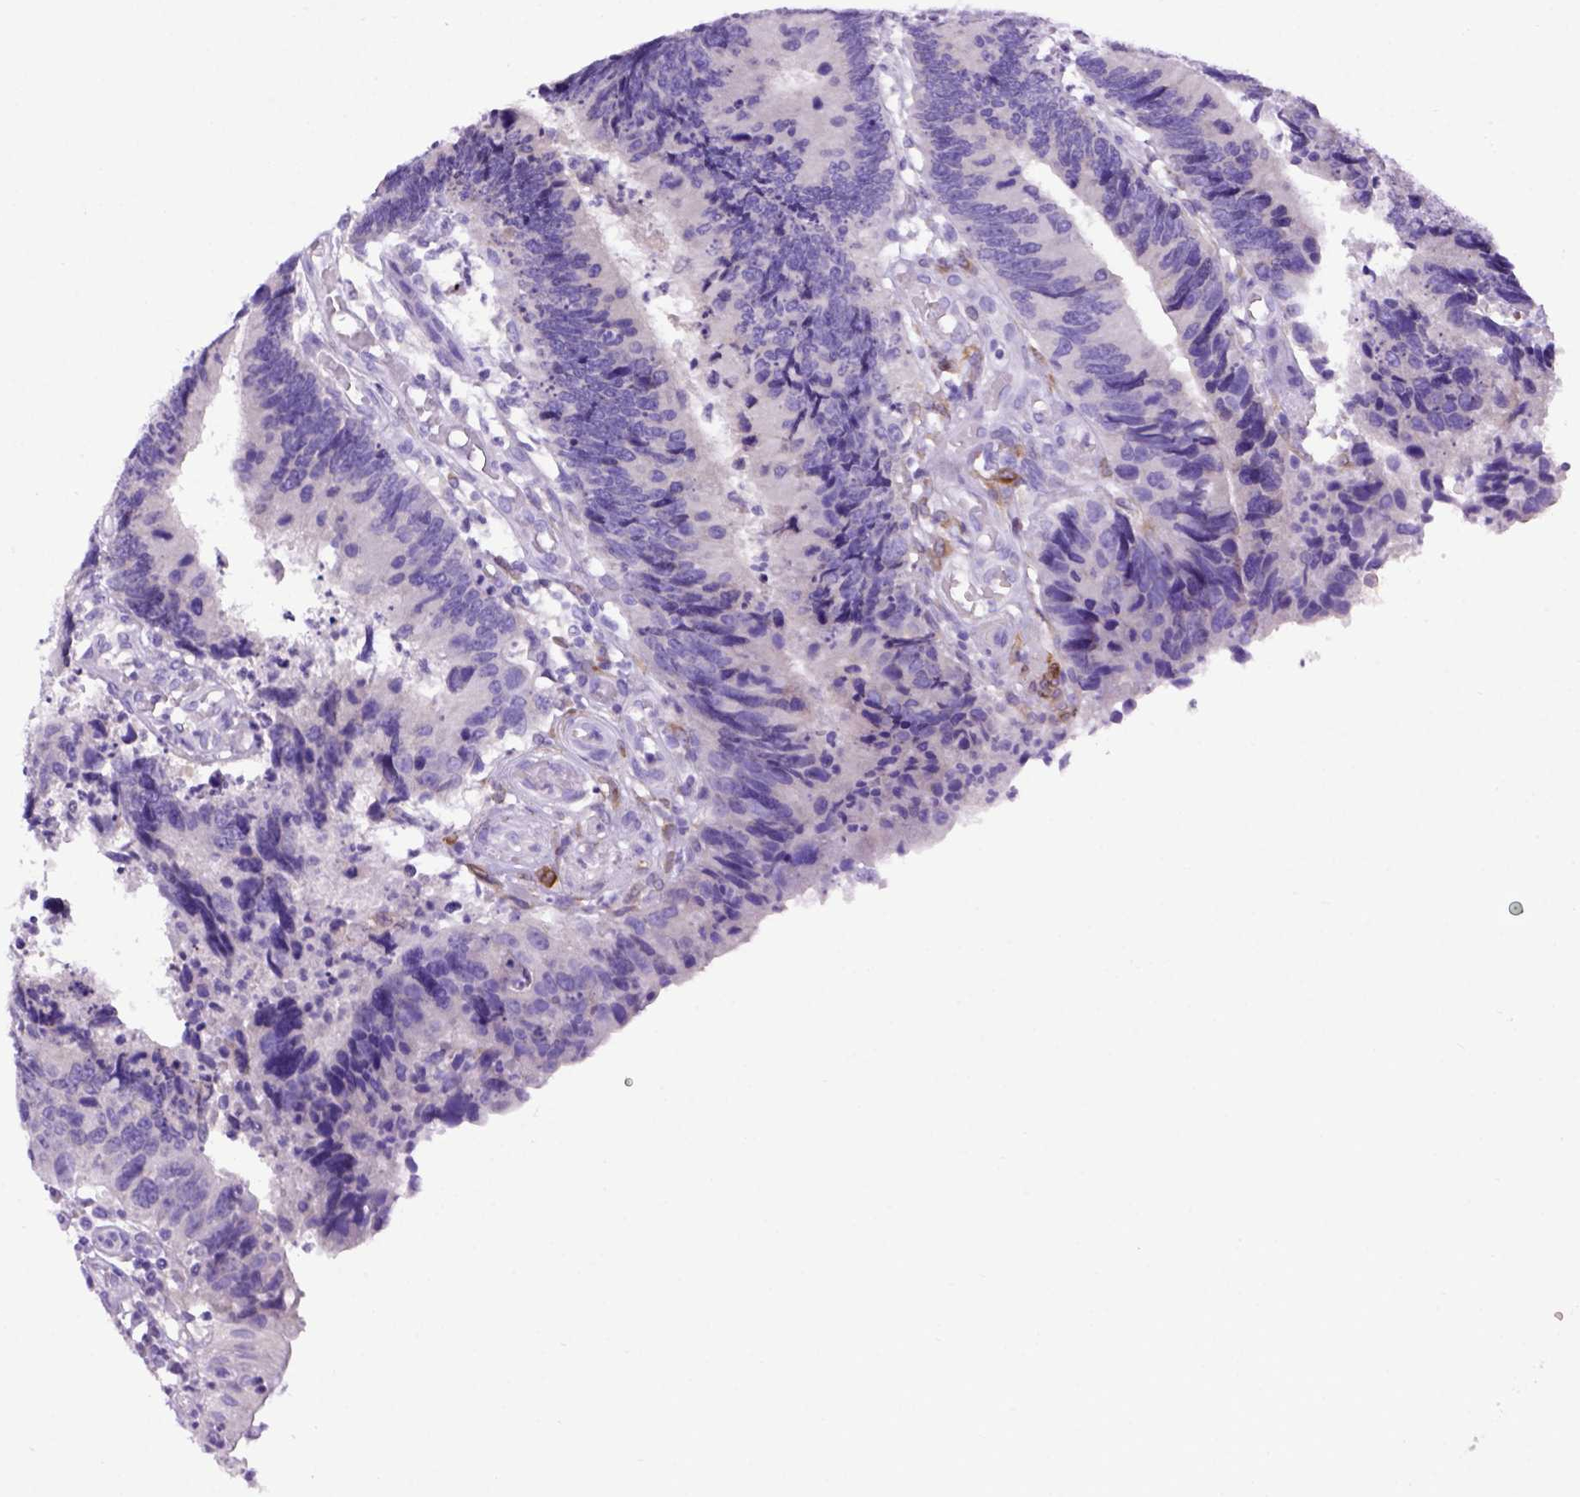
{"staining": {"intensity": "negative", "quantity": "none", "location": "none"}, "tissue": "colorectal cancer", "cell_type": "Tumor cells", "image_type": "cancer", "snomed": [{"axis": "morphology", "description": "Adenocarcinoma, NOS"}, {"axis": "topography", "description": "Colon"}], "caption": "Immunohistochemical staining of colorectal cancer reveals no significant staining in tumor cells.", "gene": "PTGES", "patient": {"sex": "female", "age": 67}}